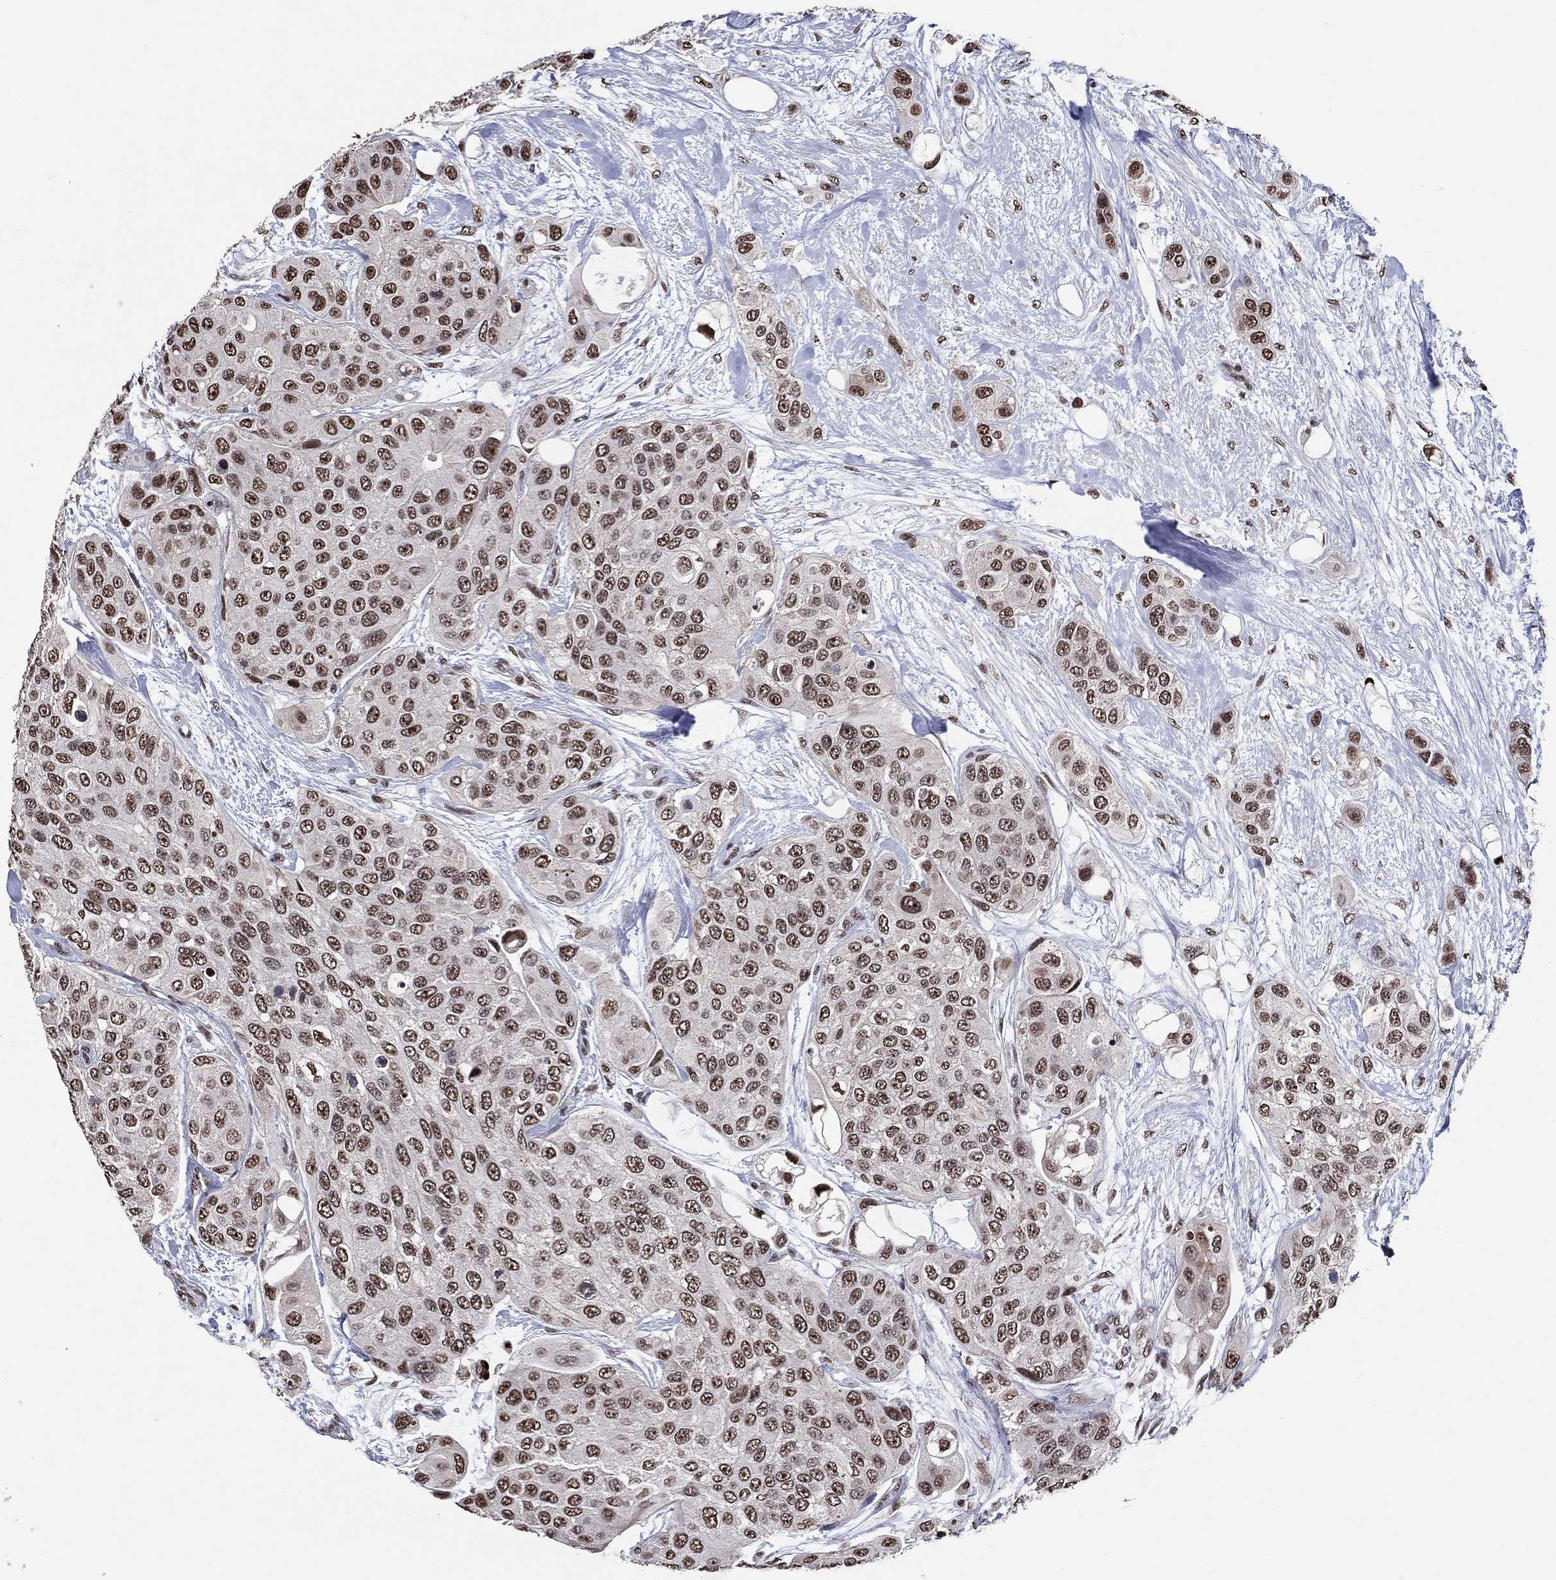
{"staining": {"intensity": "moderate", "quantity": ">75%", "location": "nuclear"}, "tissue": "urothelial cancer", "cell_type": "Tumor cells", "image_type": "cancer", "snomed": [{"axis": "morphology", "description": "Urothelial carcinoma, High grade"}, {"axis": "topography", "description": "Urinary bladder"}], "caption": "IHC photomicrograph of neoplastic tissue: urothelial carcinoma (high-grade) stained using IHC demonstrates medium levels of moderate protein expression localized specifically in the nuclear of tumor cells, appearing as a nuclear brown color.", "gene": "ZBTB42", "patient": {"sex": "male", "age": 77}}